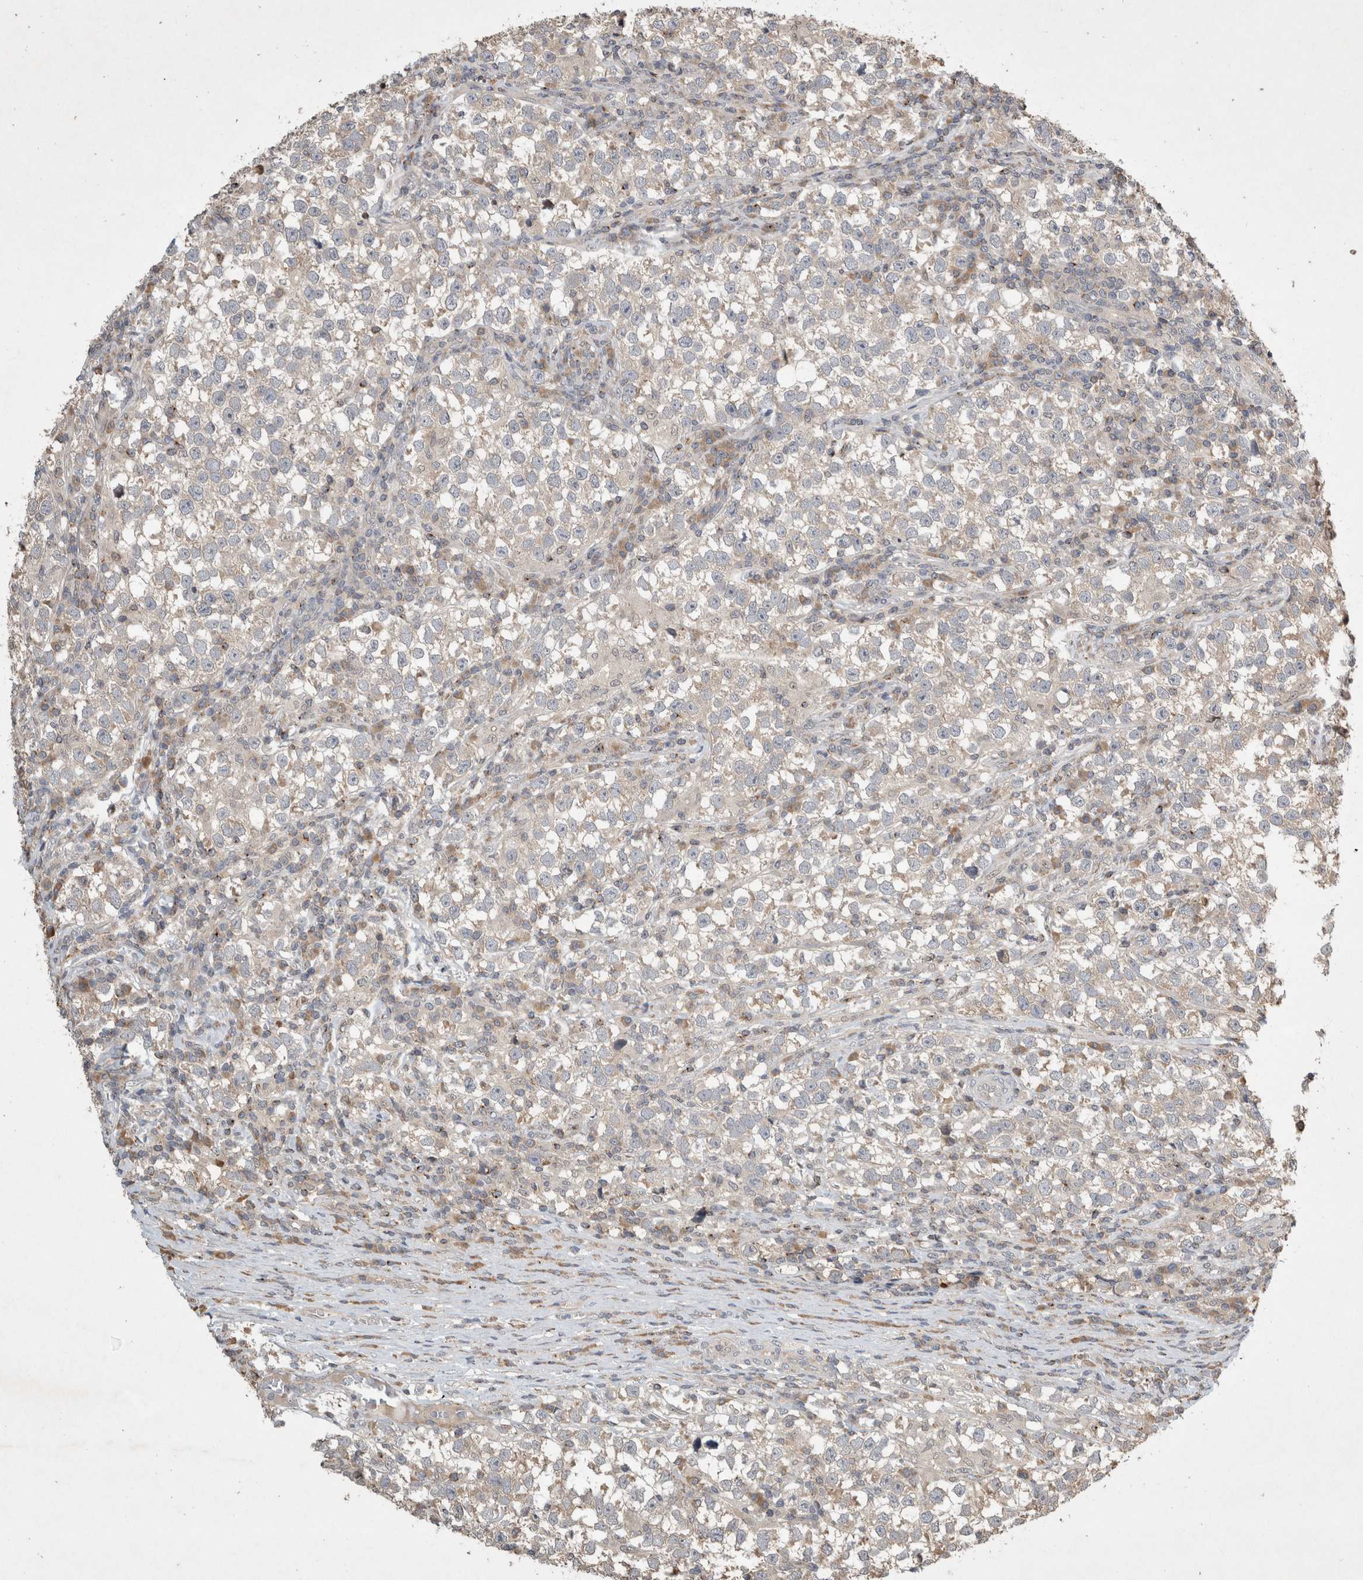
{"staining": {"intensity": "negative", "quantity": "none", "location": "none"}, "tissue": "testis cancer", "cell_type": "Tumor cells", "image_type": "cancer", "snomed": [{"axis": "morphology", "description": "Normal tissue, NOS"}, {"axis": "morphology", "description": "Seminoma, NOS"}, {"axis": "topography", "description": "Testis"}], "caption": "DAB (3,3'-diaminobenzidine) immunohistochemical staining of testis cancer (seminoma) exhibits no significant expression in tumor cells. (Immunohistochemistry (ihc), brightfield microscopy, high magnification).", "gene": "SERAC1", "patient": {"sex": "male", "age": 43}}